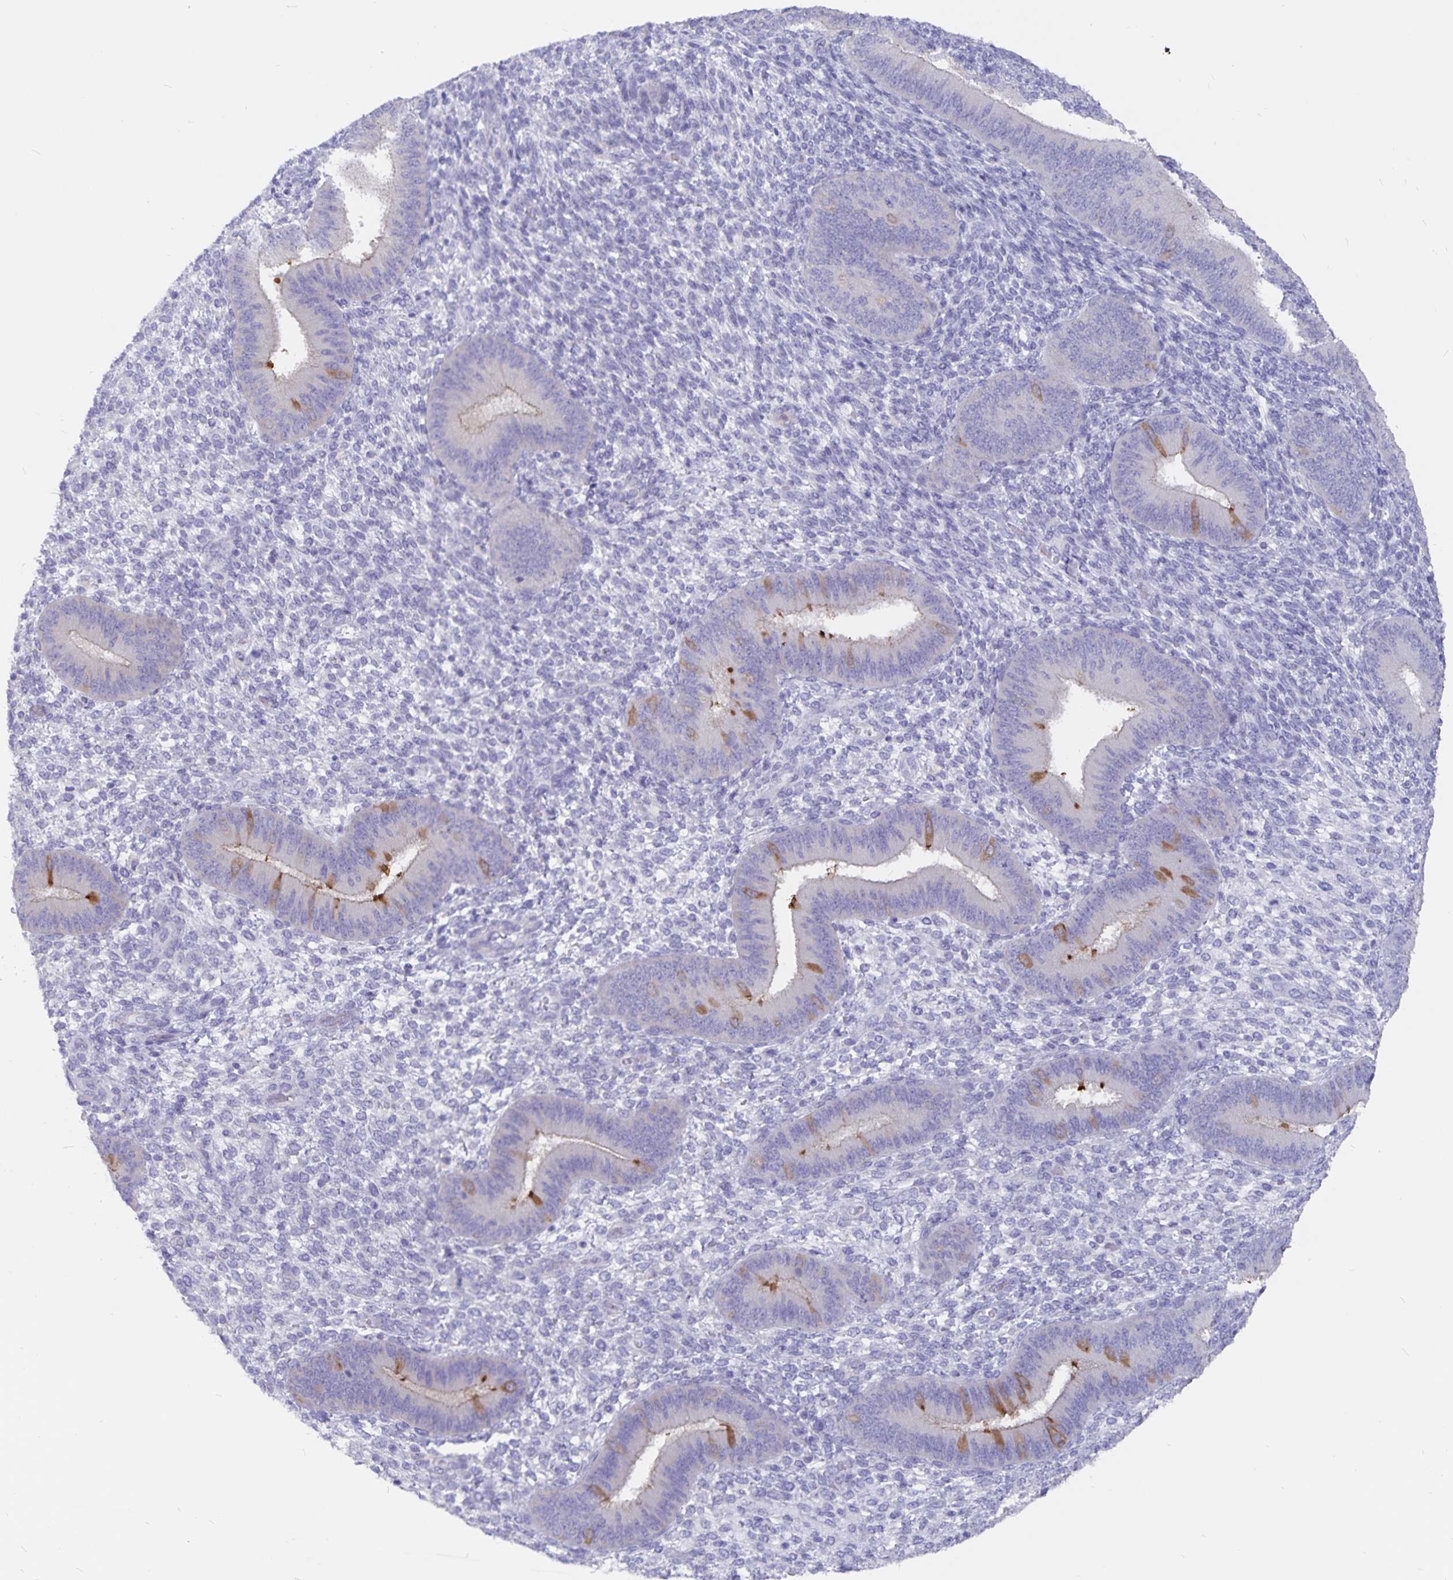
{"staining": {"intensity": "negative", "quantity": "none", "location": "none"}, "tissue": "endometrium", "cell_type": "Cells in endometrial stroma", "image_type": "normal", "snomed": [{"axis": "morphology", "description": "Normal tissue, NOS"}, {"axis": "topography", "description": "Endometrium"}], "caption": "Human endometrium stained for a protein using immunohistochemistry (IHC) demonstrates no expression in cells in endometrial stroma.", "gene": "SNTN", "patient": {"sex": "female", "age": 39}}